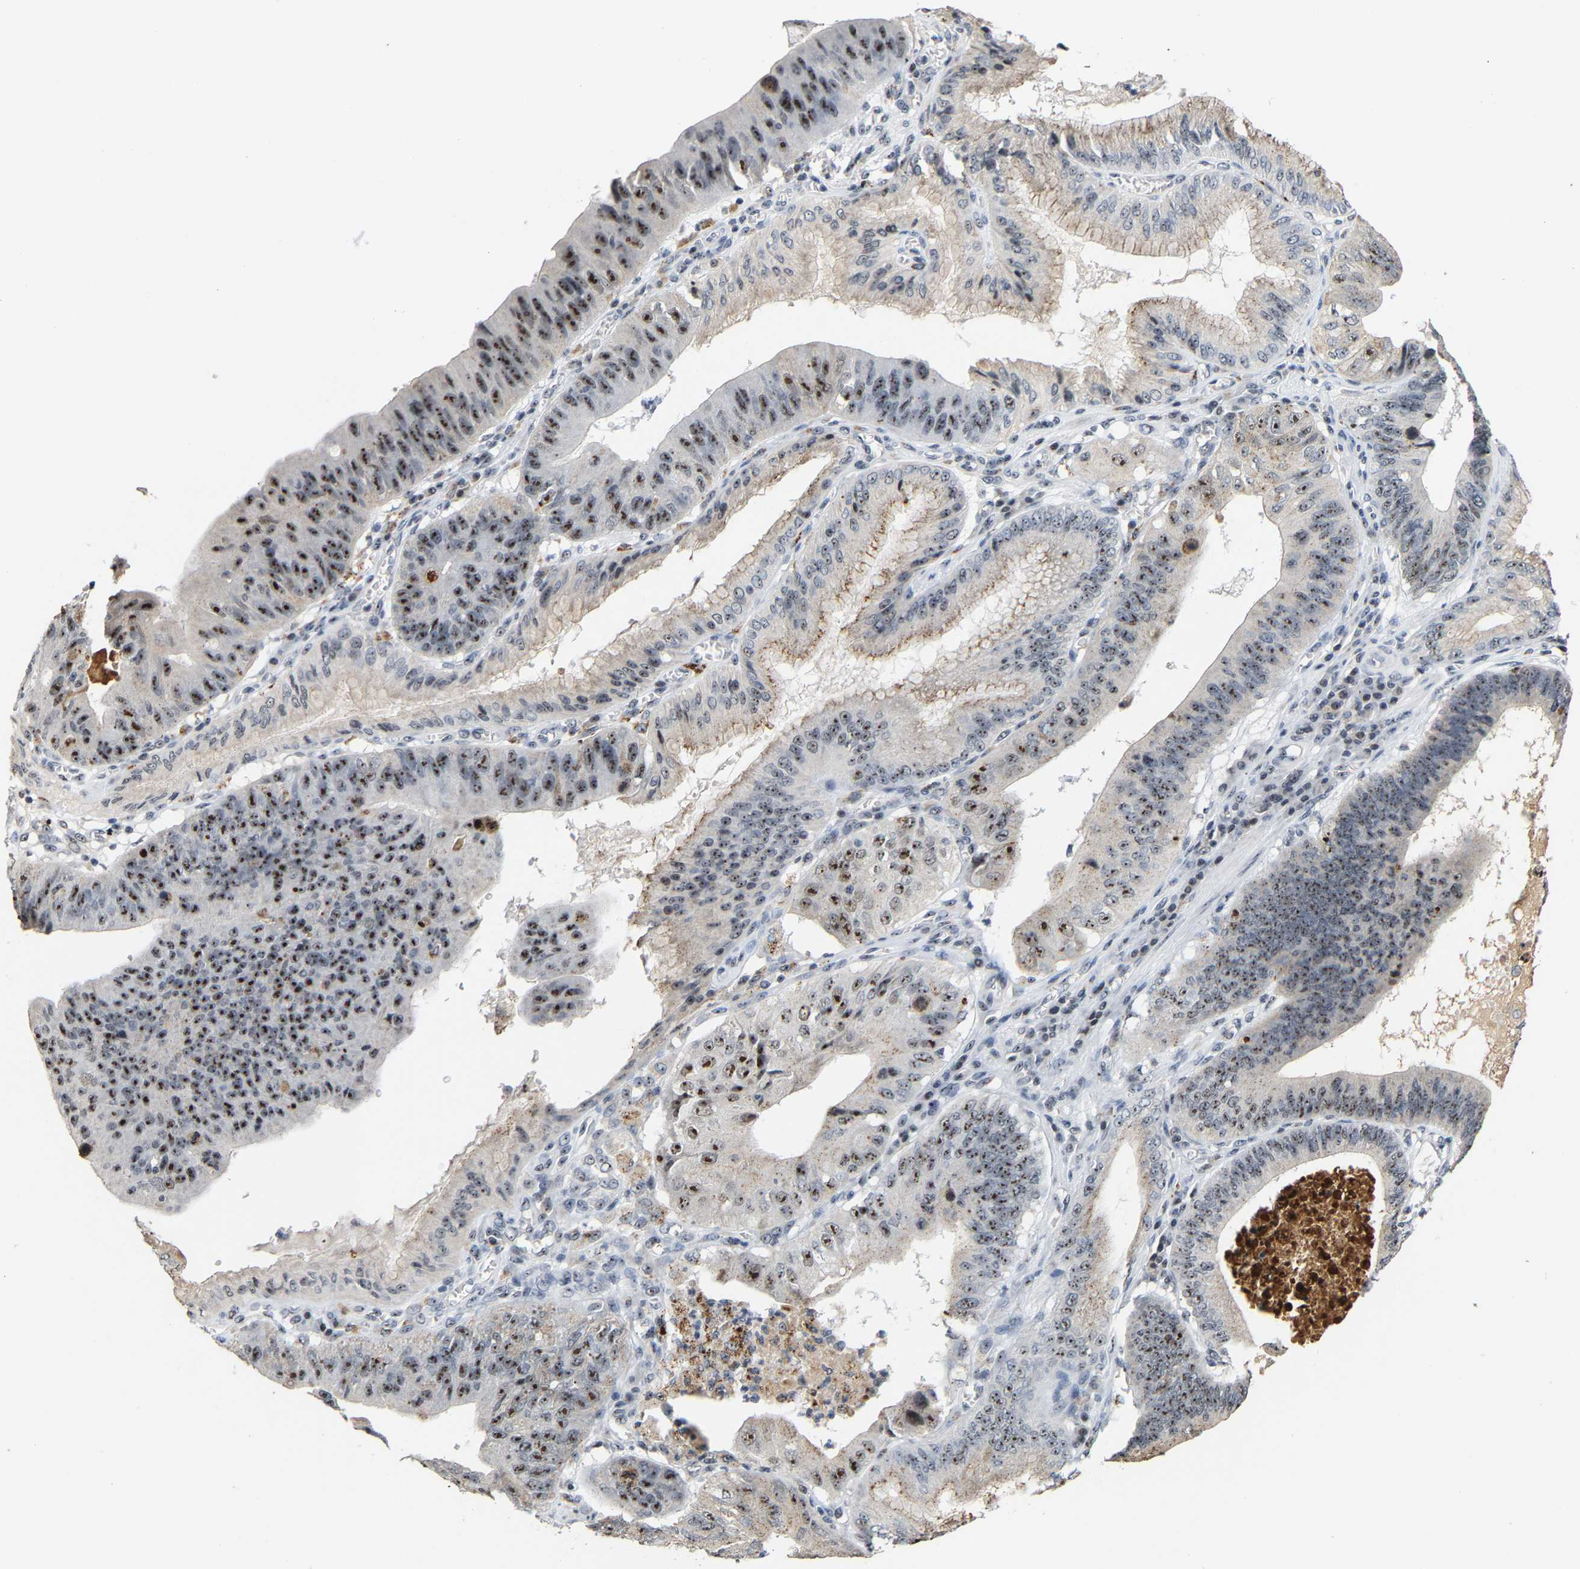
{"staining": {"intensity": "strong", "quantity": ">75%", "location": "nuclear"}, "tissue": "stomach cancer", "cell_type": "Tumor cells", "image_type": "cancer", "snomed": [{"axis": "morphology", "description": "Adenocarcinoma, NOS"}, {"axis": "topography", "description": "Stomach"}], "caption": "Immunohistochemical staining of human adenocarcinoma (stomach) exhibits high levels of strong nuclear positivity in approximately >75% of tumor cells.", "gene": "NOP58", "patient": {"sex": "male", "age": 59}}